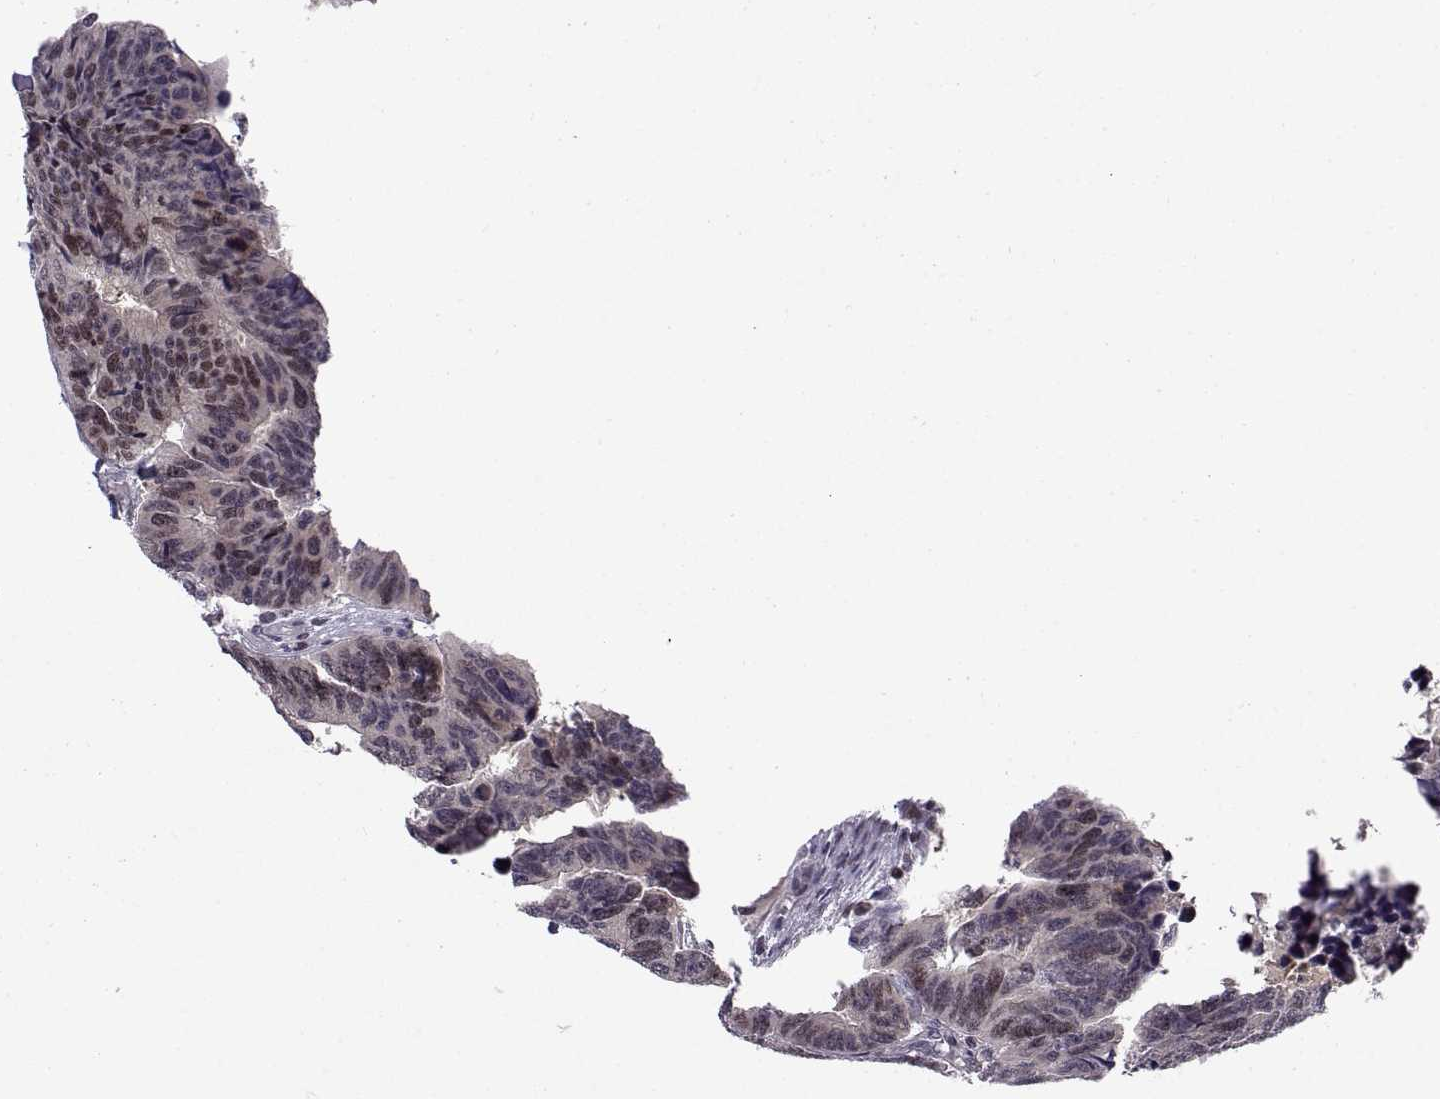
{"staining": {"intensity": "weak", "quantity": "<25%", "location": "nuclear"}, "tissue": "colorectal cancer", "cell_type": "Tumor cells", "image_type": "cancer", "snomed": [{"axis": "morphology", "description": "Adenocarcinoma, NOS"}, {"axis": "topography", "description": "Rectum"}], "caption": "A micrograph of human colorectal cancer (adenocarcinoma) is negative for staining in tumor cells. (Stains: DAB (3,3'-diaminobenzidine) IHC with hematoxylin counter stain, Microscopy: brightfield microscopy at high magnification).", "gene": "CHFR", "patient": {"sex": "female", "age": 85}}